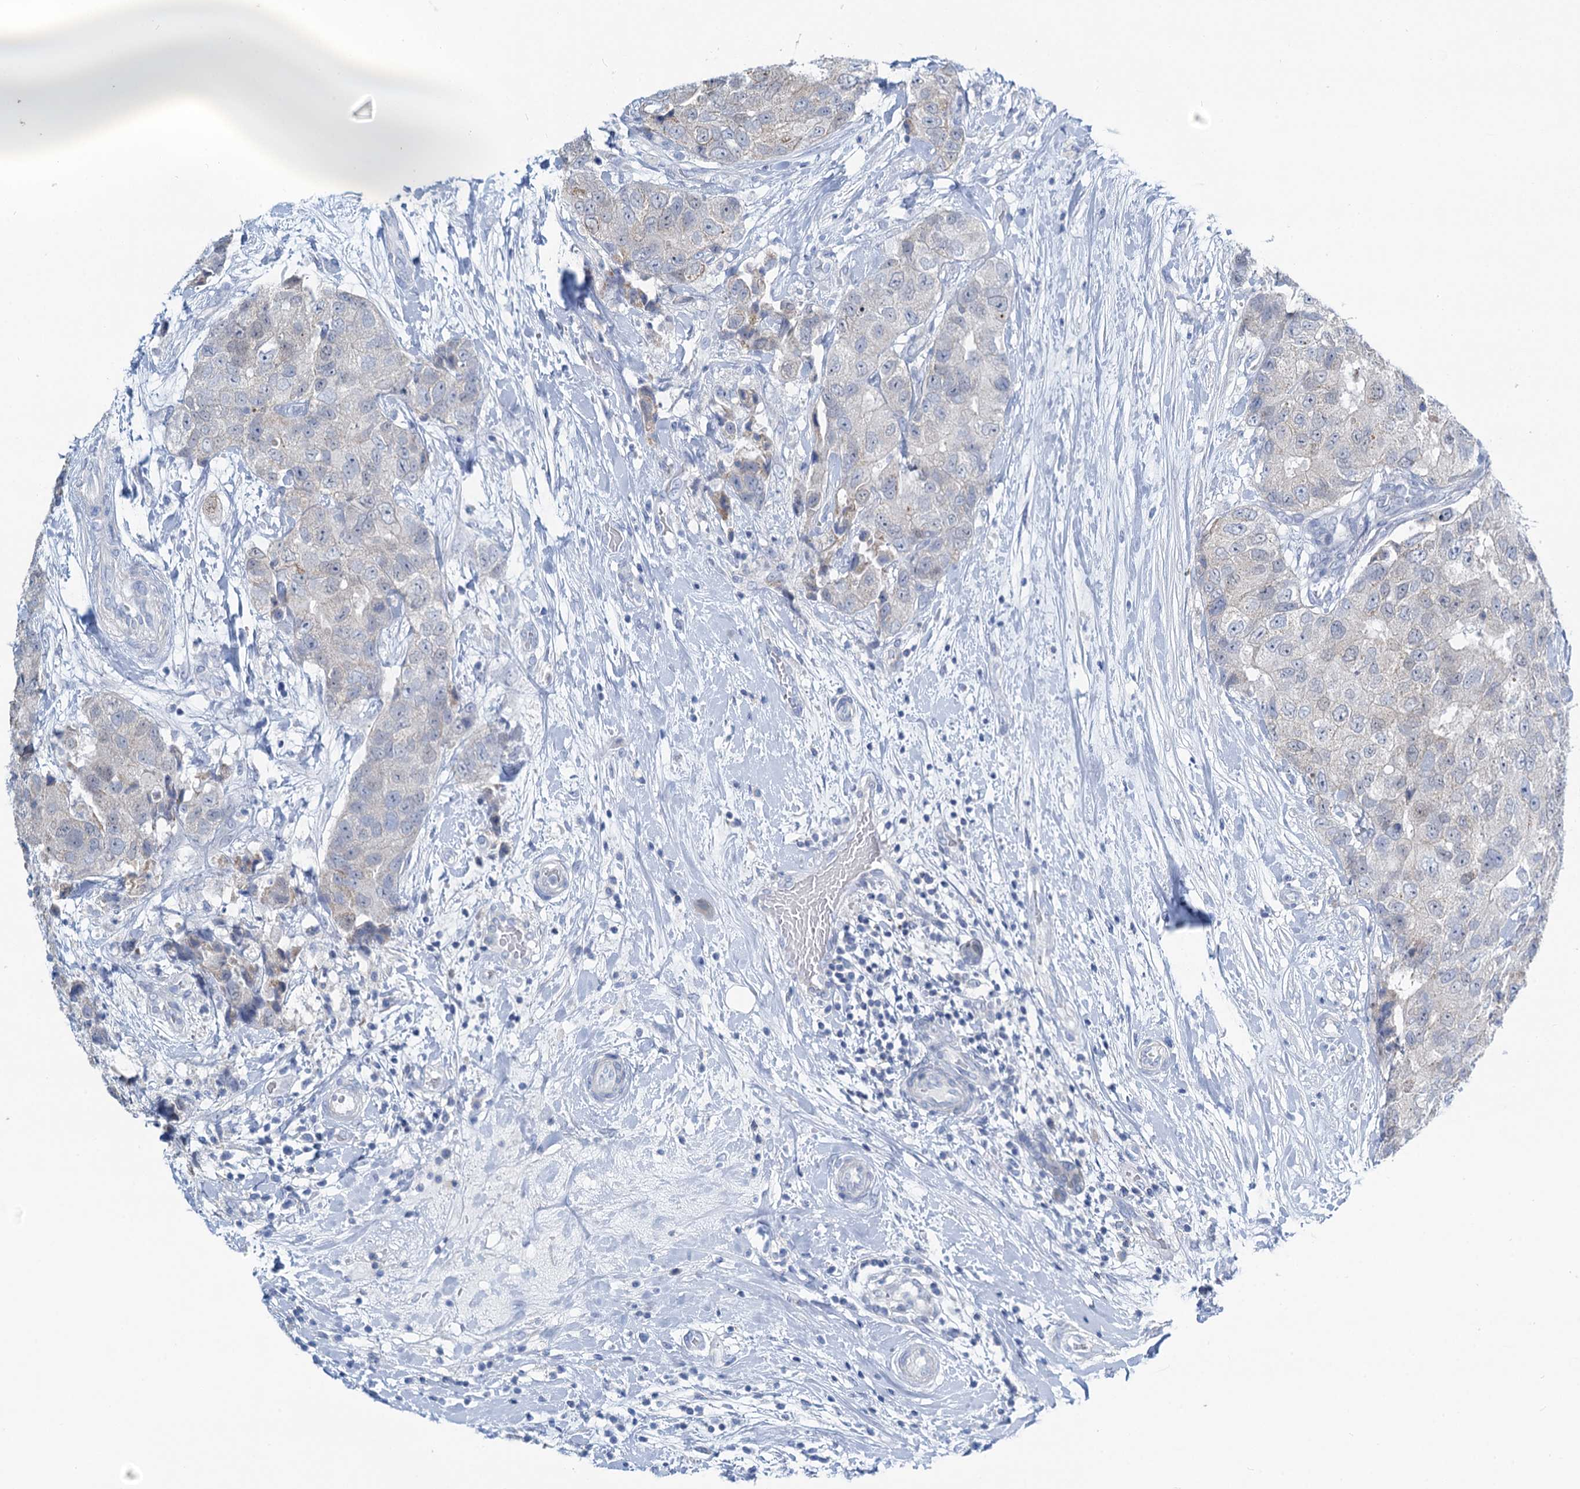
{"staining": {"intensity": "weak", "quantity": "<25%", "location": "cytoplasmic/membranous"}, "tissue": "breast cancer", "cell_type": "Tumor cells", "image_type": "cancer", "snomed": [{"axis": "morphology", "description": "Duct carcinoma"}, {"axis": "topography", "description": "Breast"}], "caption": "Tumor cells show no significant protein positivity in breast intraductal carcinoma.", "gene": "TOX3", "patient": {"sex": "female", "age": 62}}